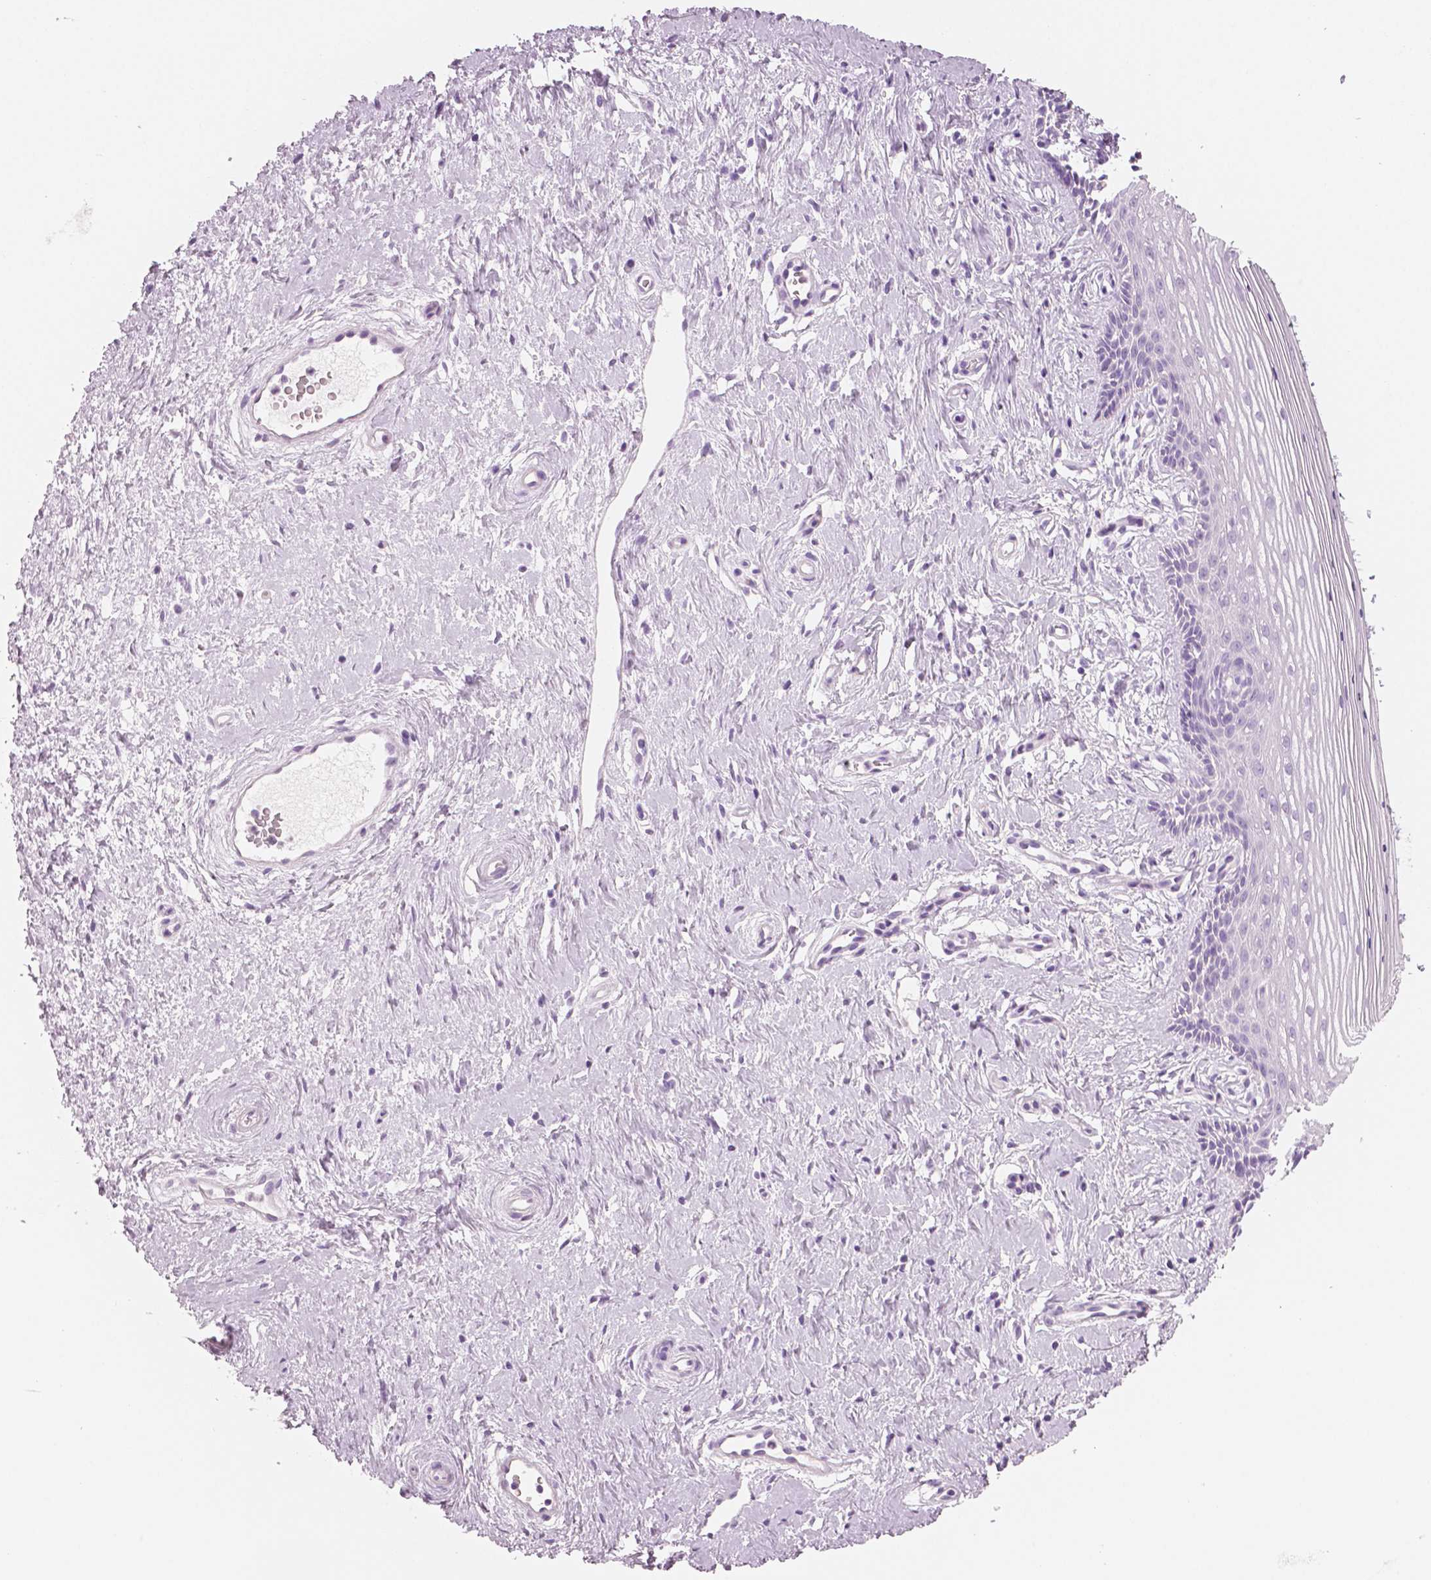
{"staining": {"intensity": "negative", "quantity": "none", "location": "none"}, "tissue": "vagina", "cell_type": "Squamous epithelial cells", "image_type": "normal", "snomed": [{"axis": "morphology", "description": "Normal tissue, NOS"}, {"axis": "topography", "description": "Vagina"}], "caption": "A high-resolution image shows immunohistochemistry (IHC) staining of normal vagina, which demonstrates no significant positivity in squamous epithelial cells.", "gene": "PLIN4", "patient": {"sex": "female", "age": 42}}